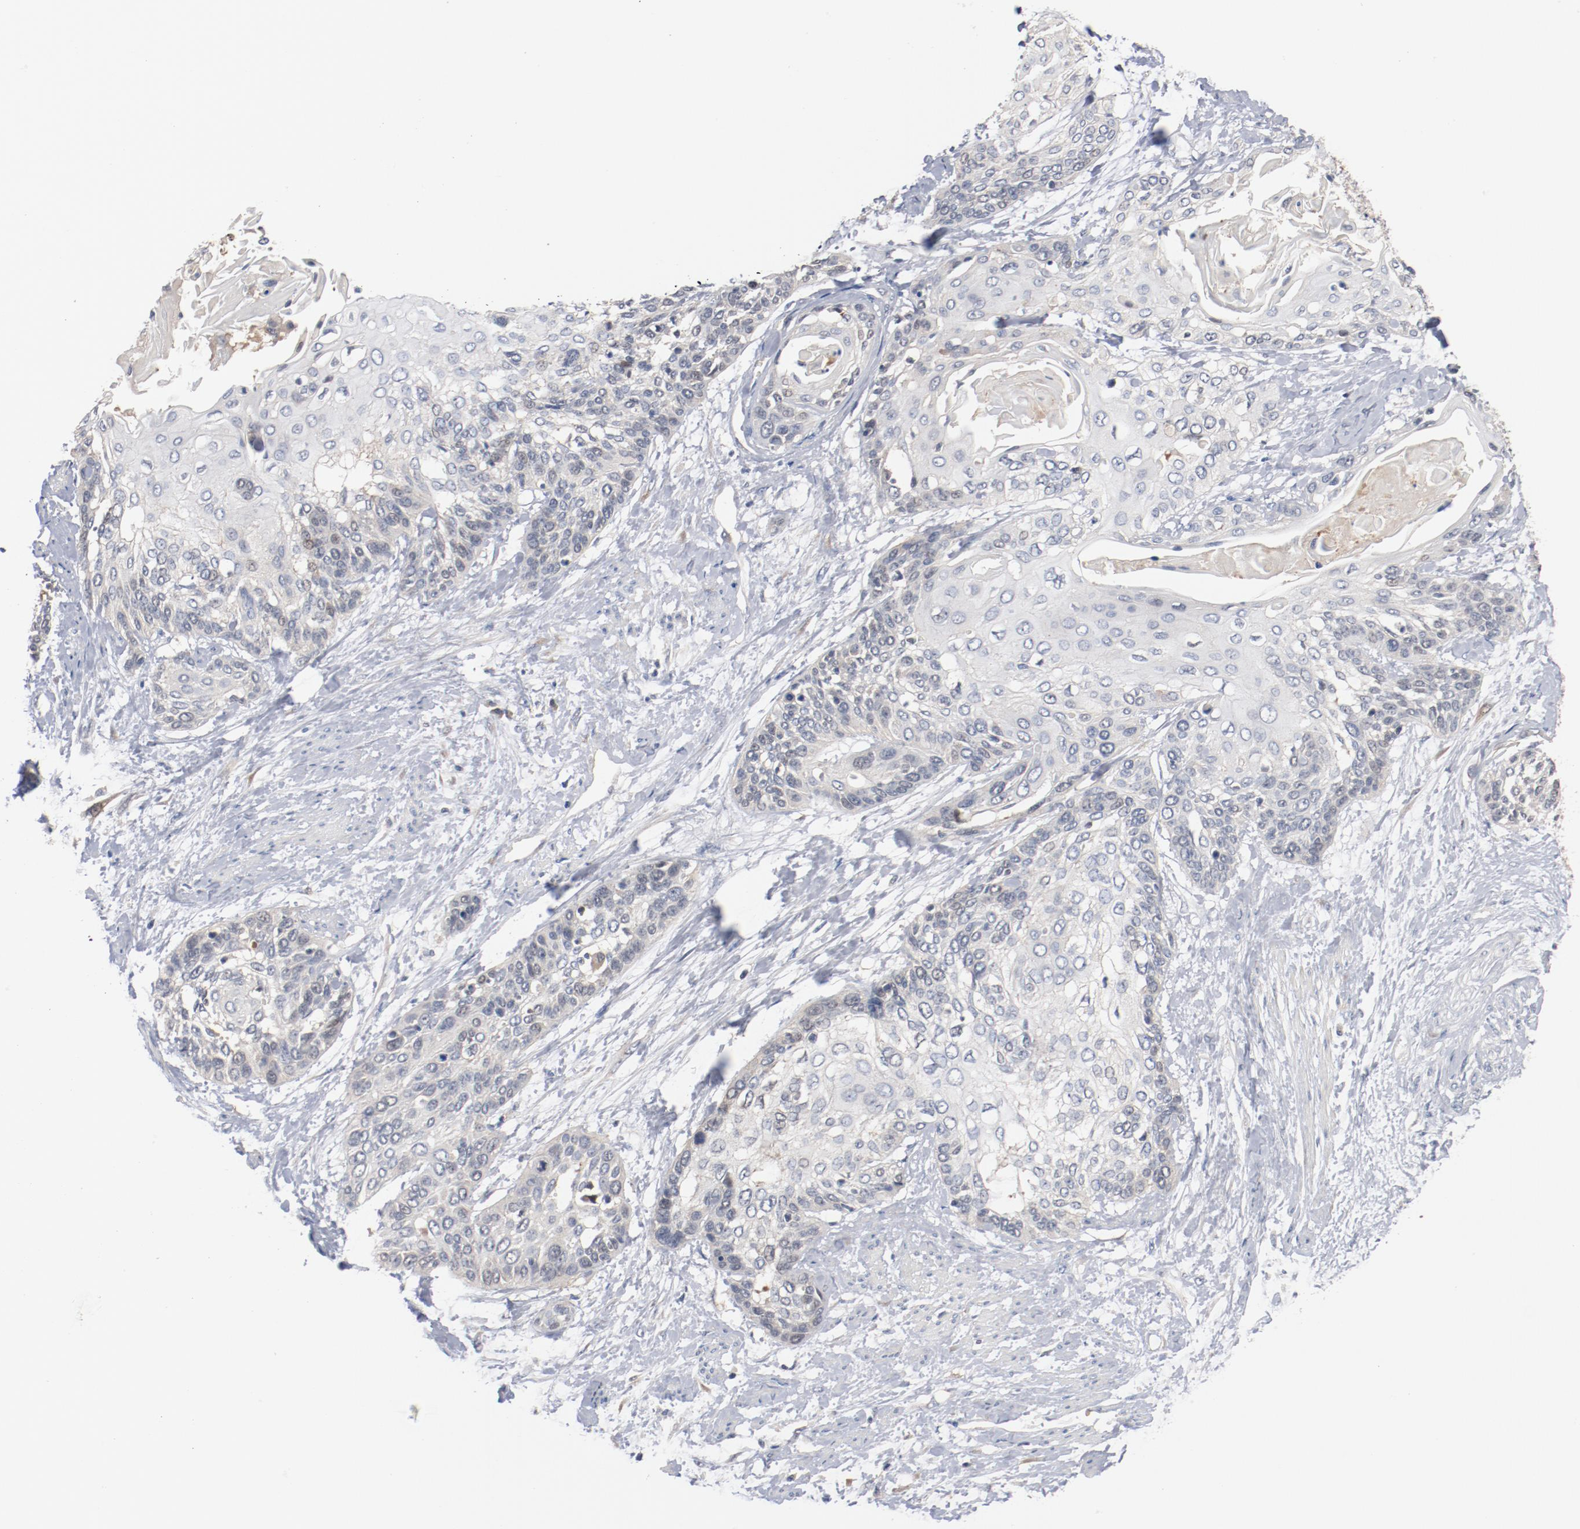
{"staining": {"intensity": "weak", "quantity": "<25%", "location": "cytoplasmic/membranous"}, "tissue": "cervical cancer", "cell_type": "Tumor cells", "image_type": "cancer", "snomed": [{"axis": "morphology", "description": "Squamous cell carcinoma, NOS"}, {"axis": "topography", "description": "Cervix"}], "caption": "Immunohistochemistry of human cervical cancer (squamous cell carcinoma) shows no positivity in tumor cells.", "gene": "RNASE11", "patient": {"sex": "female", "age": 57}}